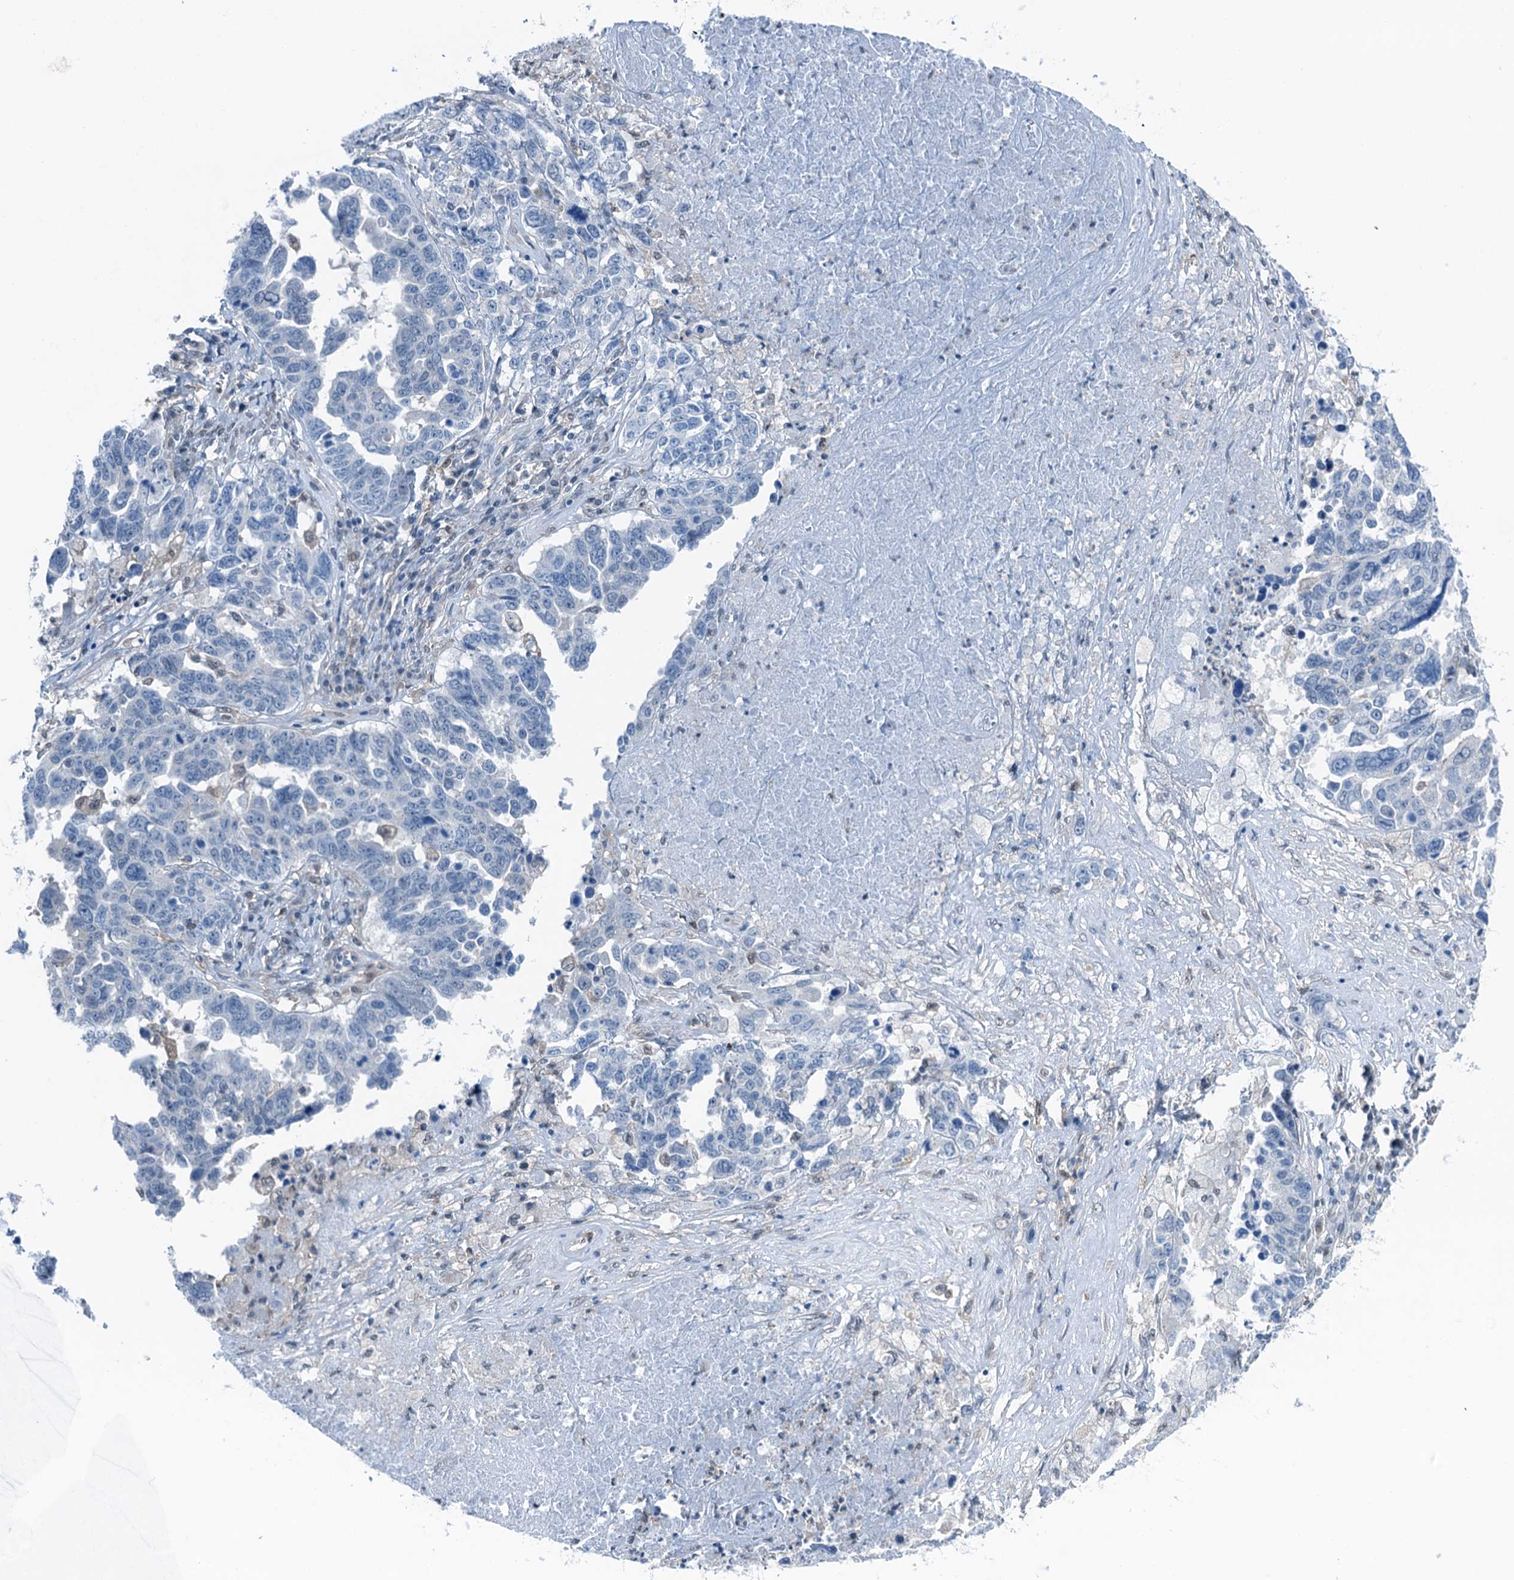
{"staining": {"intensity": "negative", "quantity": "none", "location": "none"}, "tissue": "ovarian cancer", "cell_type": "Tumor cells", "image_type": "cancer", "snomed": [{"axis": "morphology", "description": "Carcinoma, endometroid"}, {"axis": "topography", "description": "Ovary"}], "caption": "The image shows no significant staining in tumor cells of ovarian cancer (endometroid carcinoma).", "gene": "RNH1", "patient": {"sex": "female", "age": 62}}